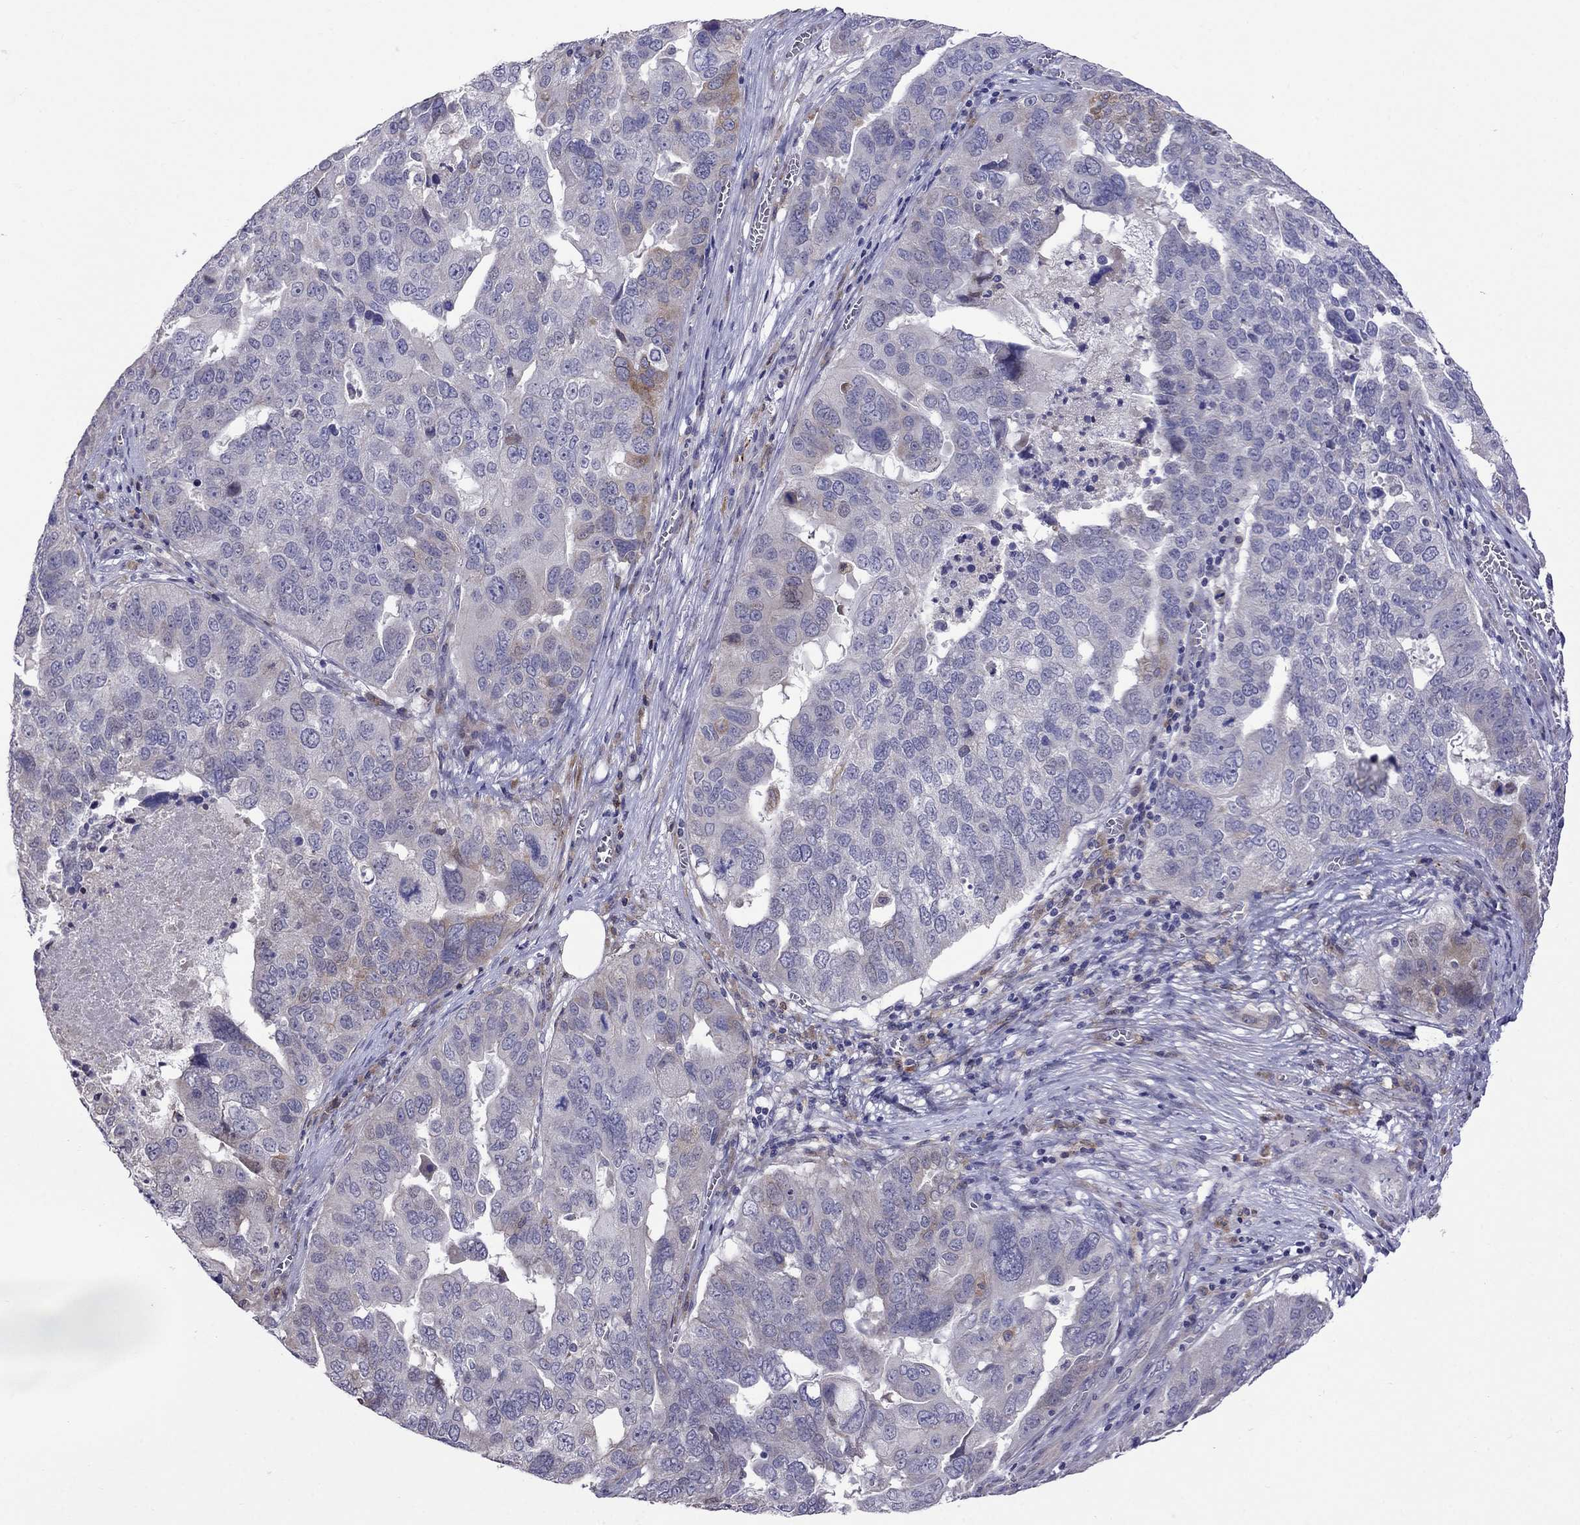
{"staining": {"intensity": "moderate", "quantity": "<25%", "location": "cytoplasmic/membranous"}, "tissue": "ovarian cancer", "cell_type": "Tumor cells", "image_type": "cancer", "snomed": [{"axis": "morphology", "description": "Carcinoma, endometroid"}, {"axis": "topography", "description": "Soft tissue"}, {"axis": "topography", "description": "Ovary"}], "caption": "This photomicrograph displays IHC staining of ovarian endometroid carcinoma, with low moderate cytoplasmic/membranous positivity in approximately <25% of tumor cells.", "gene": "ADAM28", "patient": {"sex": "female", "age": 52}}